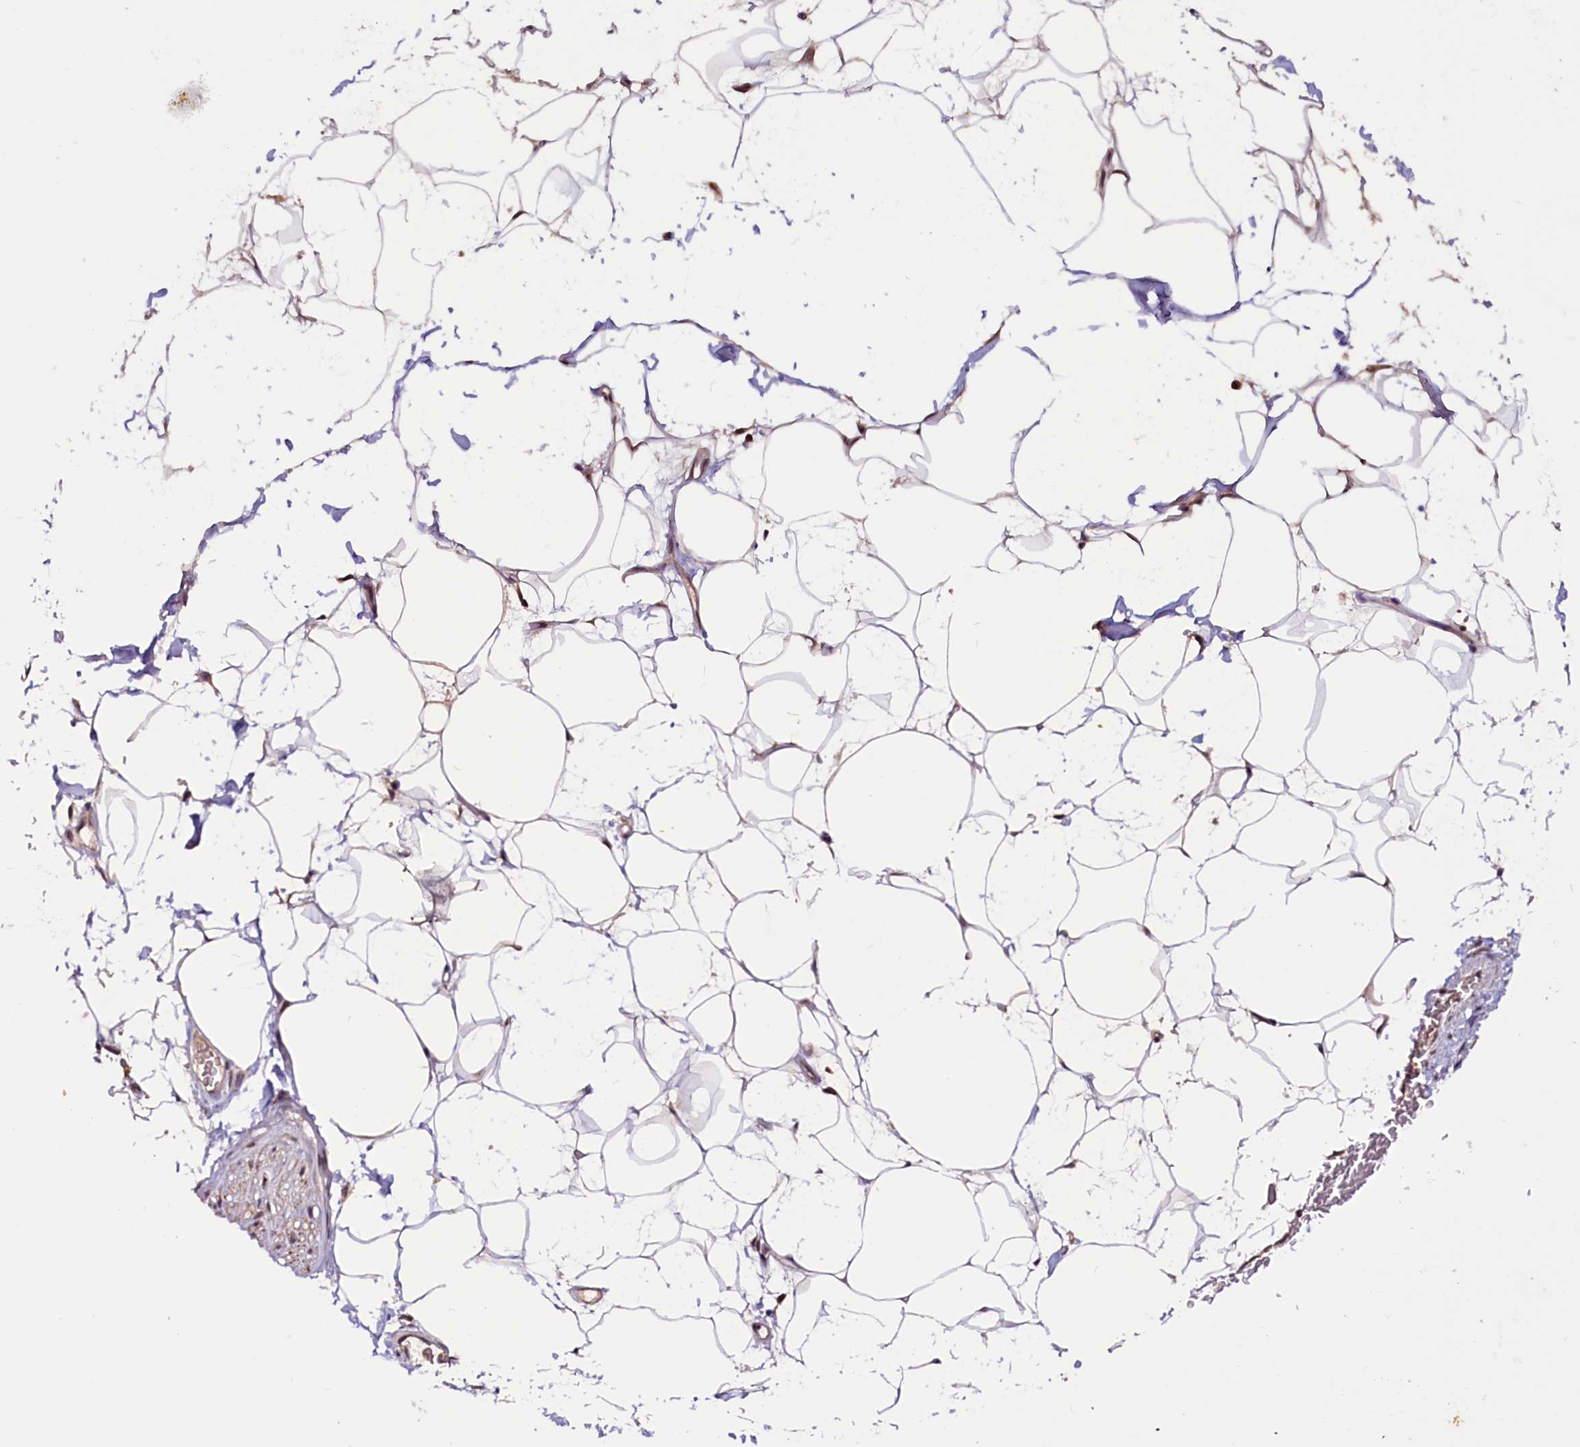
{"staining": {"intensity": "negative", "quantity": "none", "location": "none"}, "tissue": "adipose tissue", "cell_type": "Adipocytes", "image_type": "normal", "snomed": [{"axis": "morphology", "description": "Normal tissue, NOS"}, {"axis": "morphology", "description": "Adenocarcinoma, NOS"}, {"axis": "topography", "description": "Rectum"}, {"axis": "topography", "description": "Vagina"}, {"axis": "topography", "description": "Peripheral nerve tissue"}], "caption": "This is a image of immunohistochemistry staining of normal adipose tissue, which shows no staining in adipocytes. (Stains: DAB (3,3'-diaminobenzidine) immunohistochemistry (IHC) with hematoxylin counter stain, Microscopy: brightfield microscopy at high magnification).", "gene": "RNMT", "patient": {"sex": "female", "age": 71}}